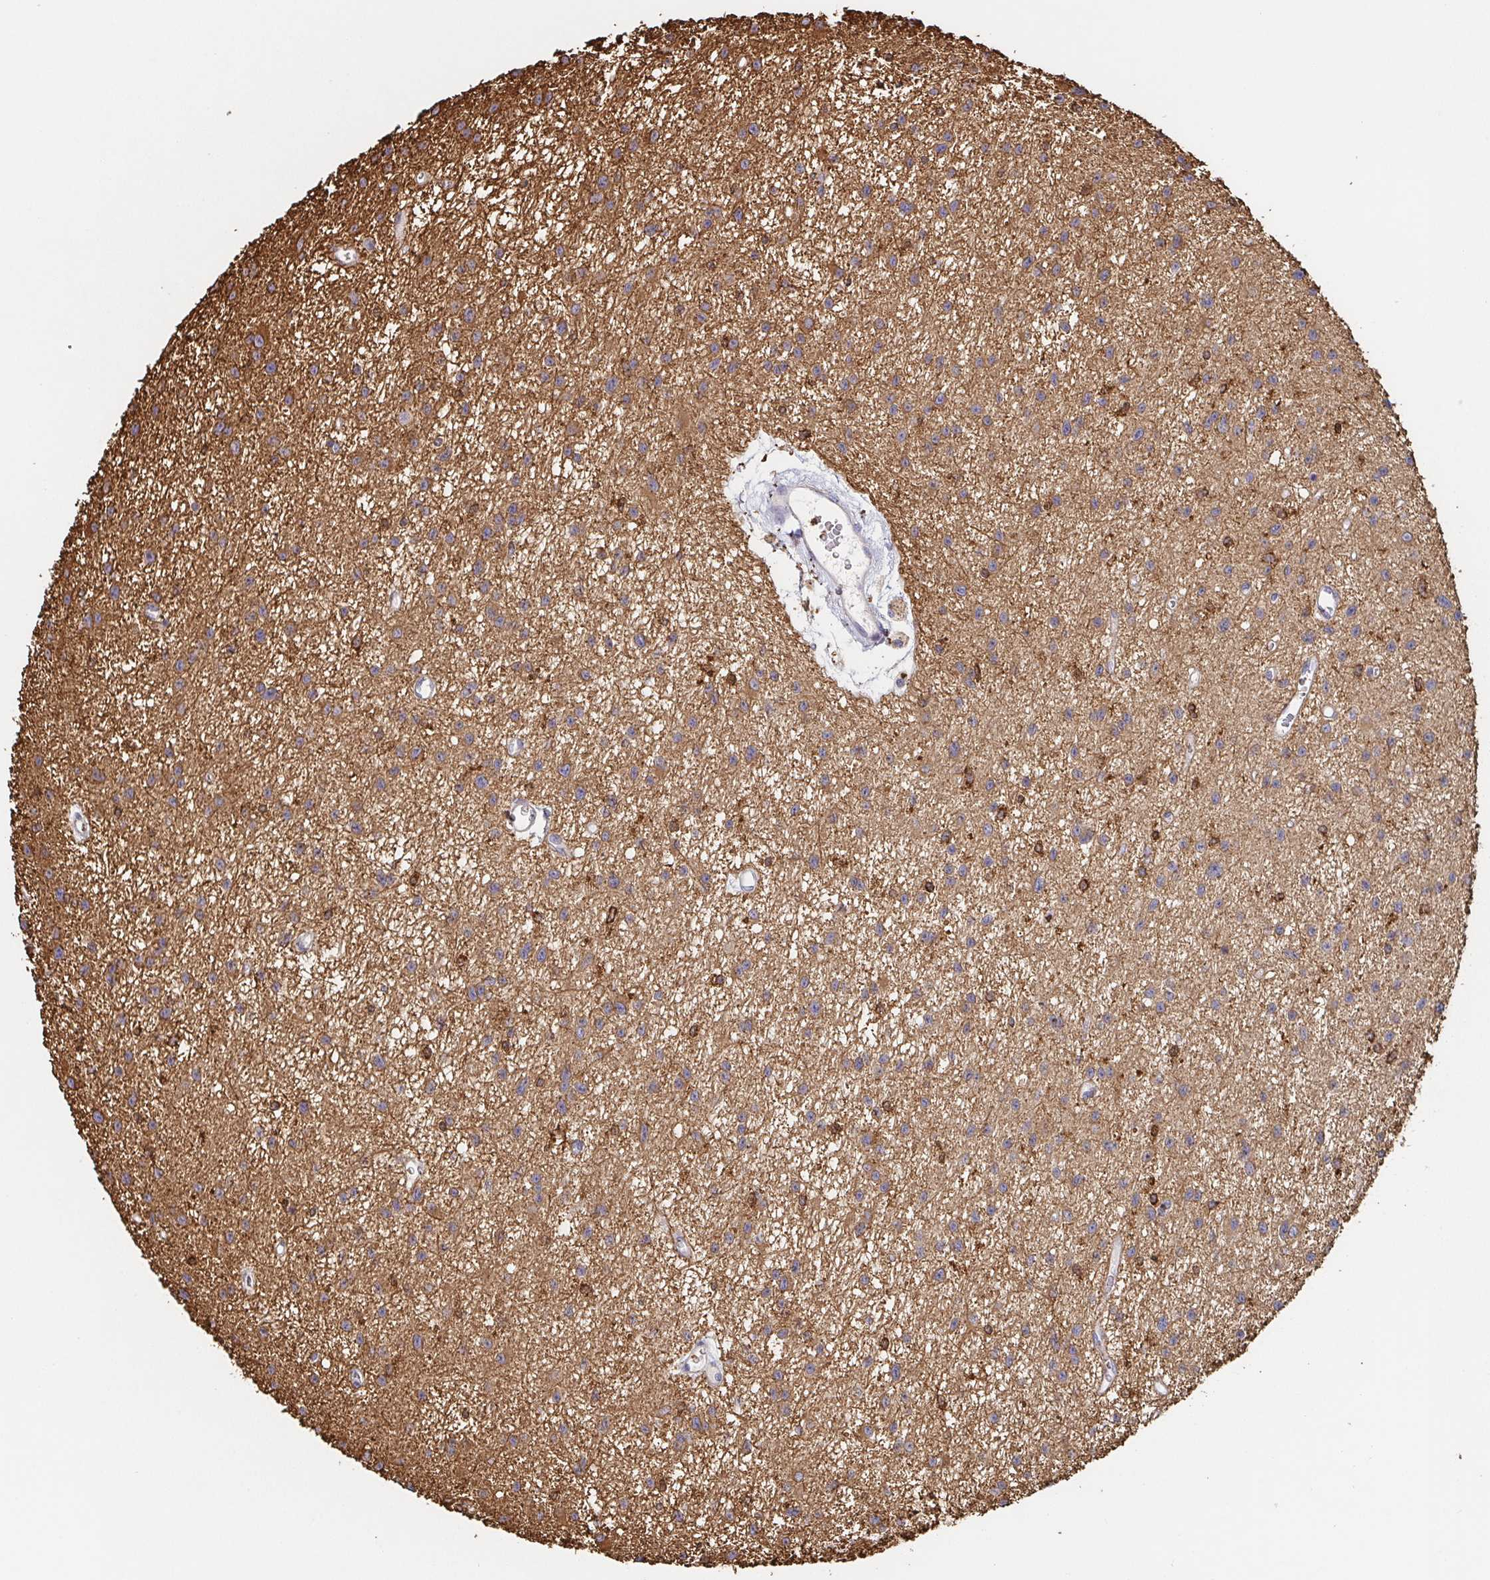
{"staining": {"intensity": "moderate", "quantity": ">75%", "location": "cytoplasmic/membranous"}, "tissue": "glioma", "cell_type": "Tumor cells", "image_type": "cancer", "snomed": [{"axis": "morphology", "description": "Glioma, malignant, Low grade"}, {"axis": "topography", "description": "Brain"}], "caption": "High-power microscopy captured an immunohistochemistry micrograph of glioma, revealing moderate cytoplasmic/membranous positivity in about >75% of tumor cells.", "gene": "TUFT1", "patient": {"sex": "male", "age": 43}}